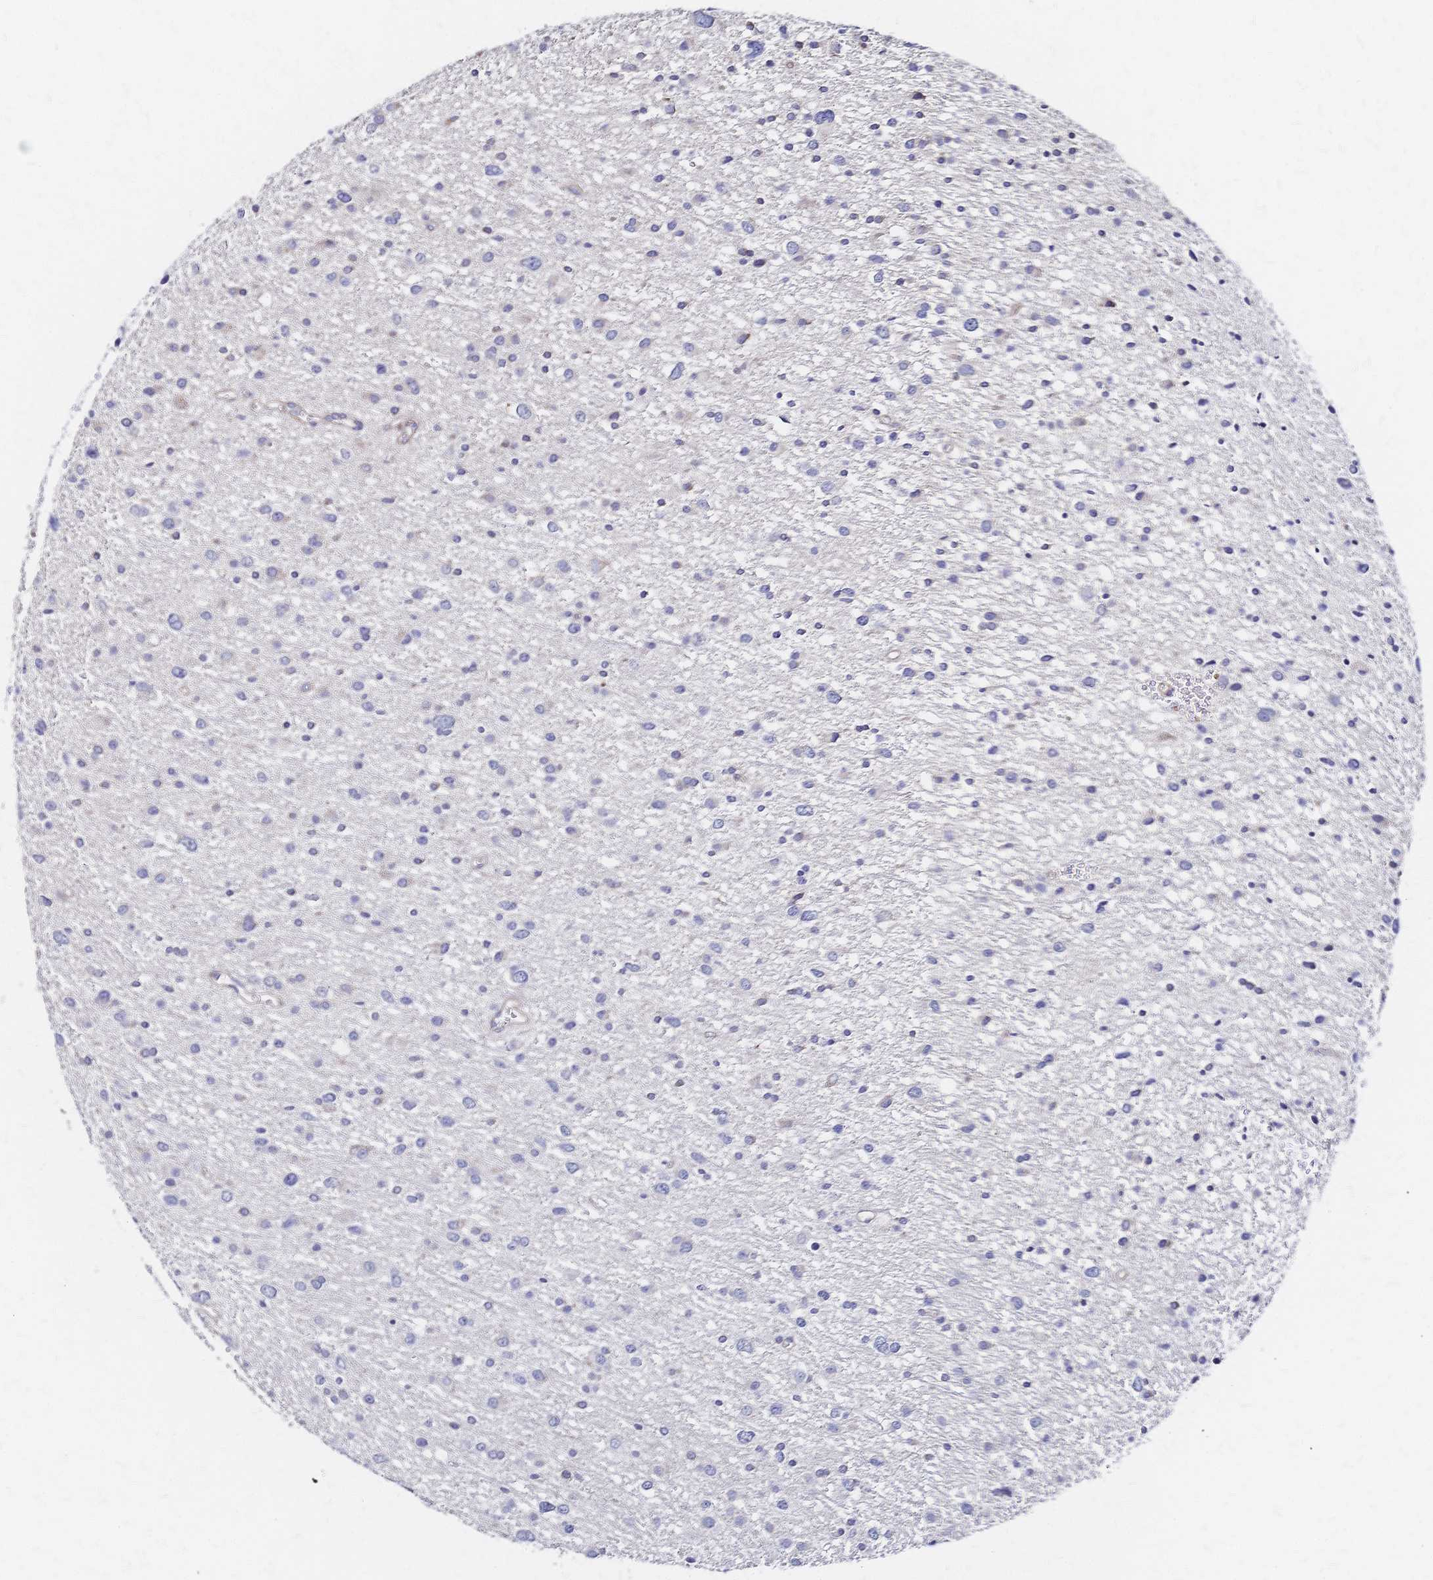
{"staining": {"intensity": "negative", "quantity": "none", "location": "none"}, "tissue": "glioma", "cell_type": "Tumor cells", "image_type": "cancer", "snomed": [{"axis": "morphology", "description": "Glioma, malignant, Low grade"}, {"axis": "topography", "description": "Brain"}], "caption": "Protein analysis of glioma reveals no significant staining in tumor cells.", "gene": "SLC5A1", "patient": {"sex": "female", "age": 55}}